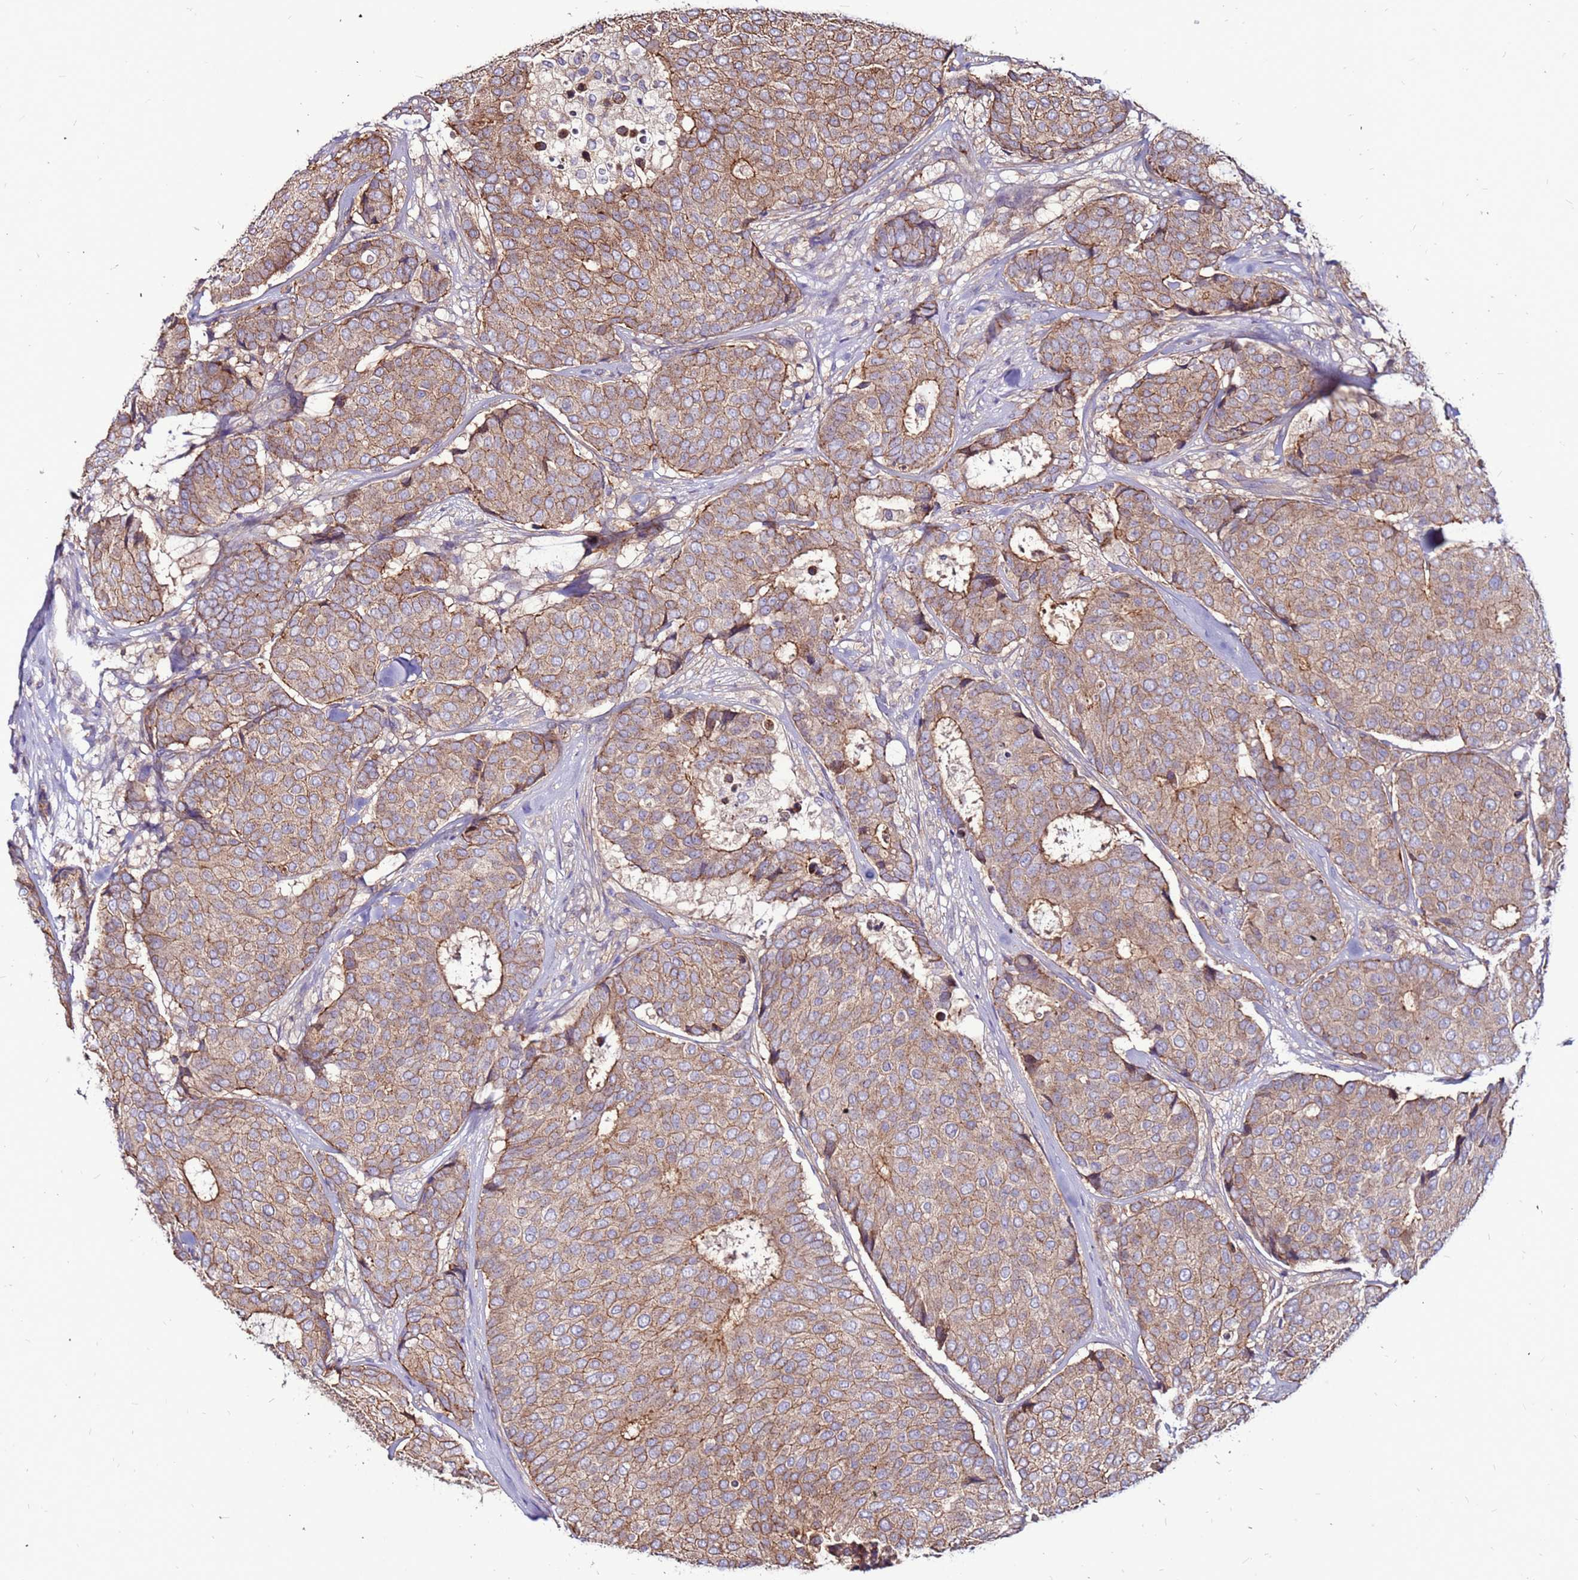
{"staining": {"intensity": "moderate", "quantity": ">75%", "location": "cytoplasmic/membranous"}, "tissue": "breast cancer", "cell_type": "Tumor cells", "image_type": "cancer", "snomed": [{"axis": "morphology", "description": "Duct carcinoma"}, {"axis": "topography", "description": "Breast"}], "caption": "A photomicrograph showing moderate cytoplasmic/membranous expression in about >75% of tumor cells in breast cancer (infiltrating ductal carcinoma), as visualized by brown immunohistochemical staining.", "gene": "NRN1L", "patient": {"sex": "female", "age": 75}}